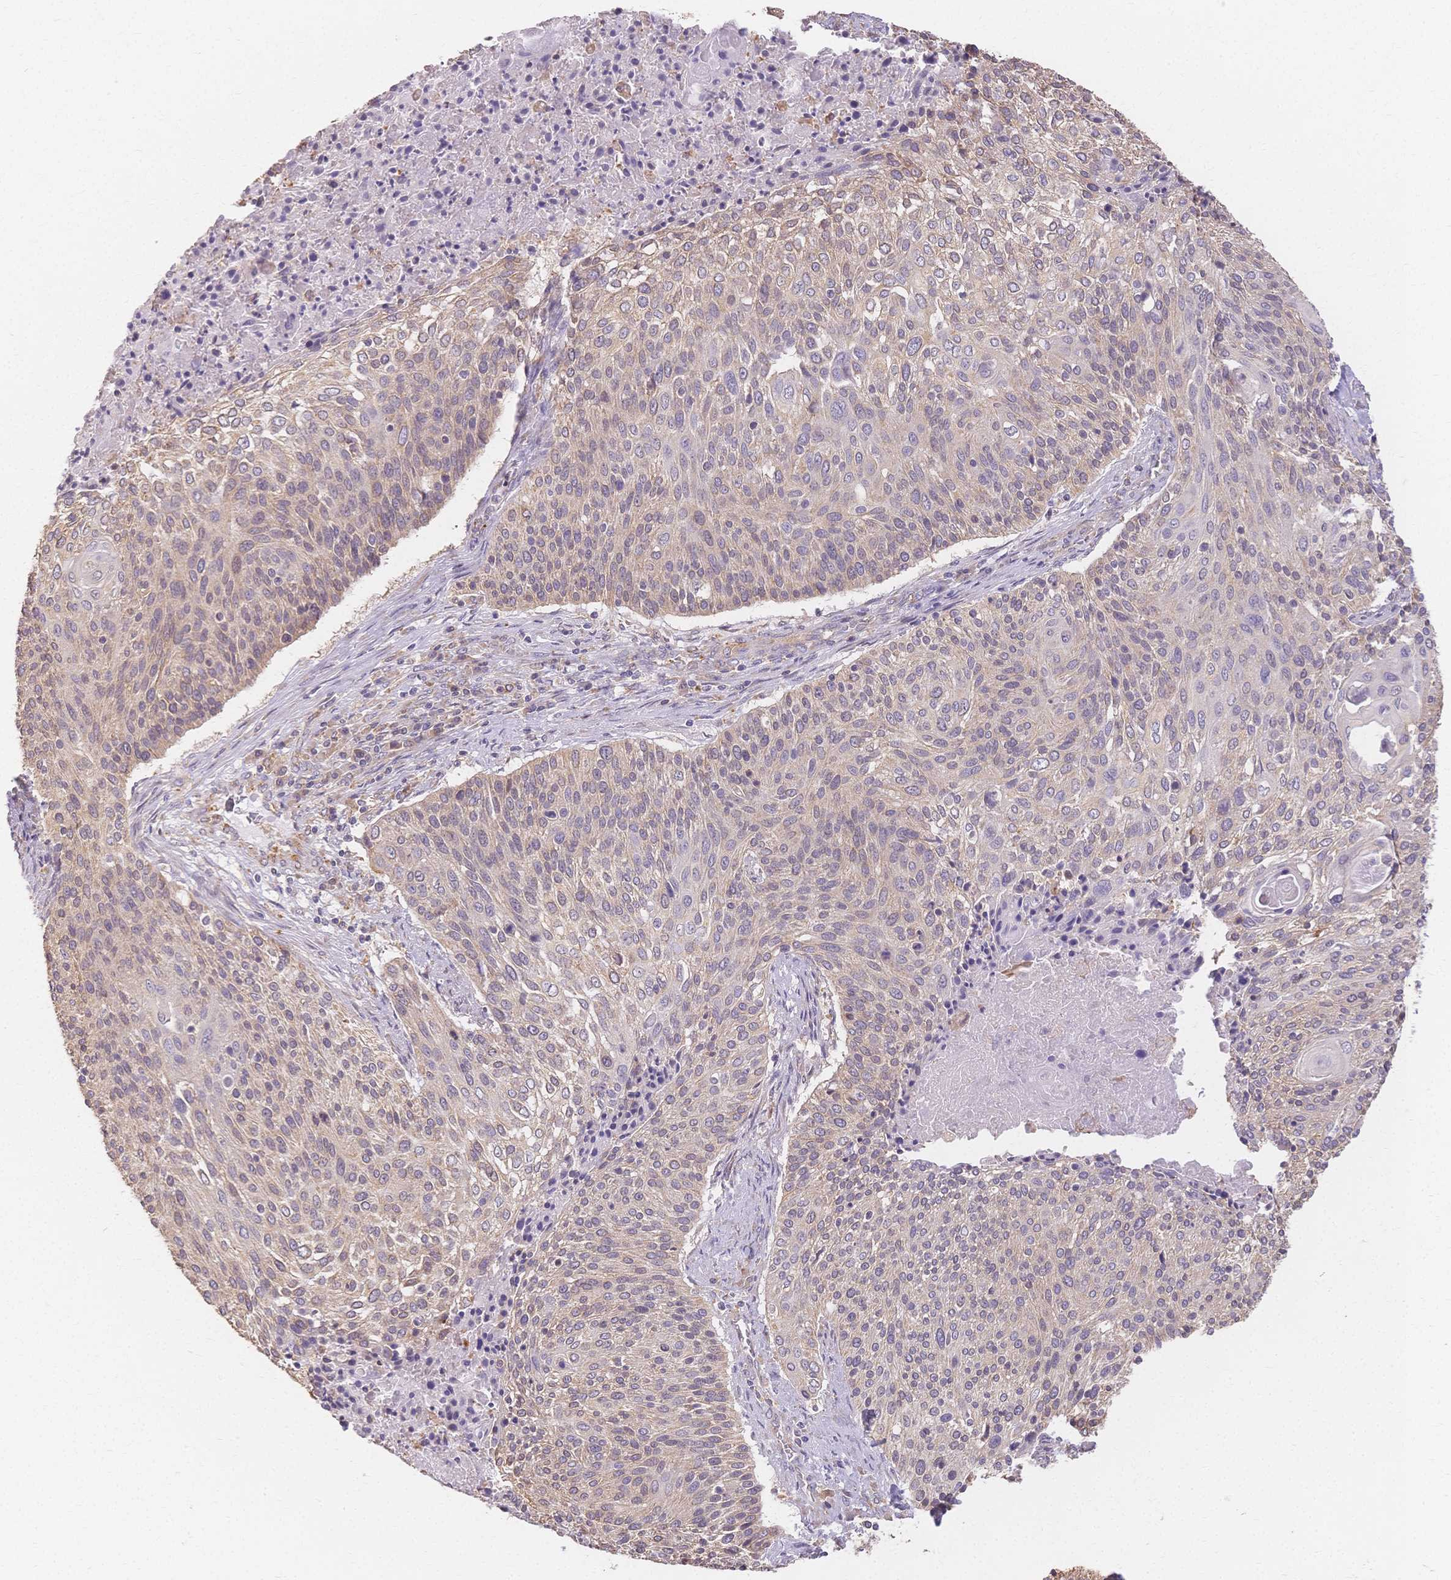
{"staining": {"intensity": "weak", "quantity": "25%-75%", "location": "cytoplasmic/membranous"}, "tissue": "cervical cancer", "cell_type": "Tumor cells", "image_type": "cancer", "snomed": [{"axis": "morphology", "description": "Squamous cell carcinoma, NOS"}, {"axis": "topography", "description": "Cervix"}], "caption": "A high-resolution micrograph shows immunohistochemistry (IHC) staining of cervical cancer (squamous cell carcinoma), which displays weak cytoplasmic/membranous staining in about 25%-75% of tumor cells.", "gene": "HS3ST5", "patient": {"sex": "female", "age": 31}}